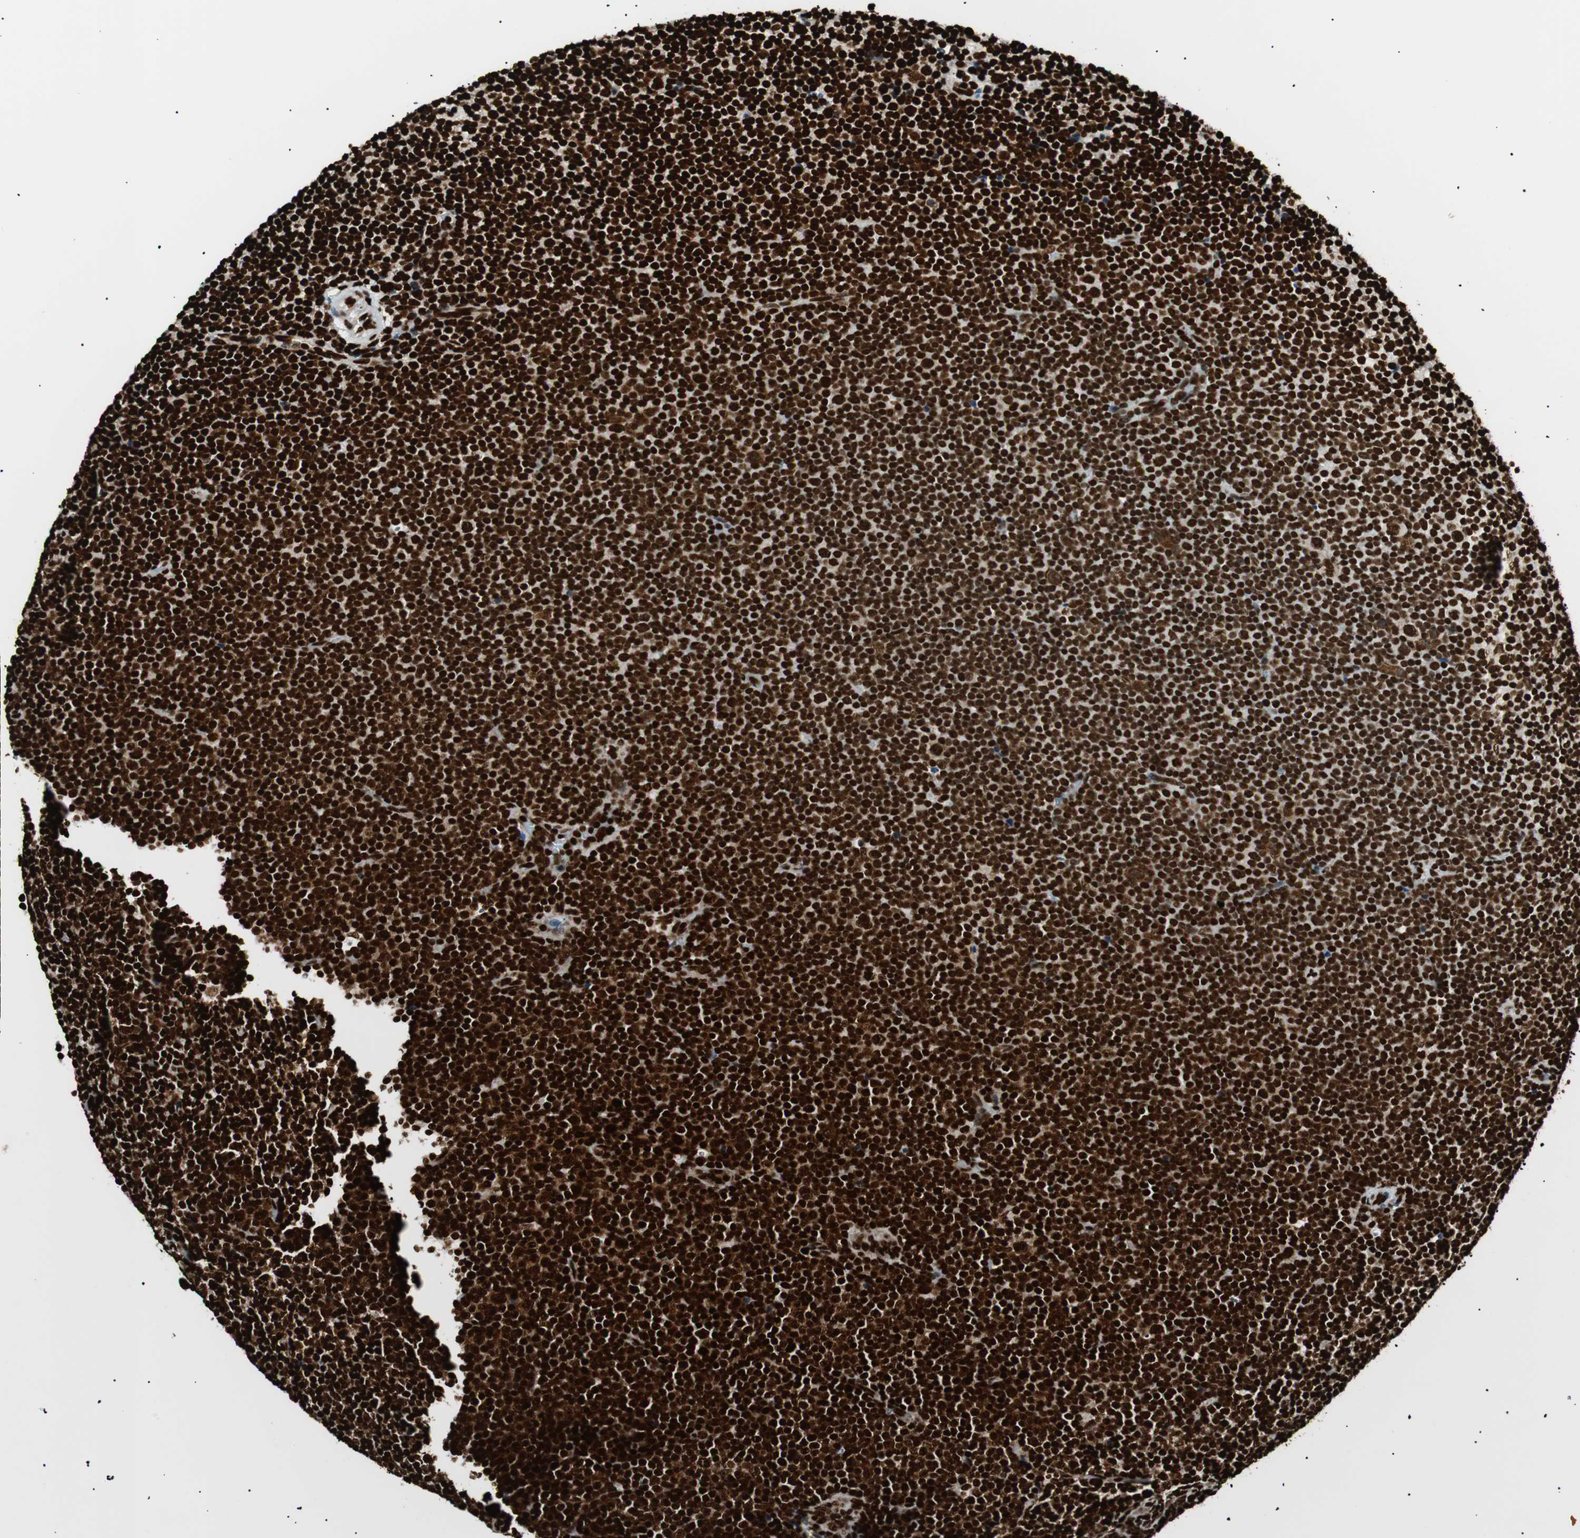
{"staining": {"intensity": "strong", "quantity": ">75%", "location": "nuclear"}, "tissue": "lymphoma", "cell_type": "Tumor cells", "image_type": "cancer", "snomed": [{"axis": "morphology", "description": "Malignant lymphoma, non-Hodgkin's type, Low grade"}, {"axis": "topography", "description": "Lymph node"}], "caption": "Approximately >75% of tumor cells in human low-grade malignant lymphoma, non-Hodgkin's type display strong nuclear protein staining as visualized by brown immunohistochemical staining.", "gene": "EWSR1", "patient": {"sex": "female", "age": 67}}